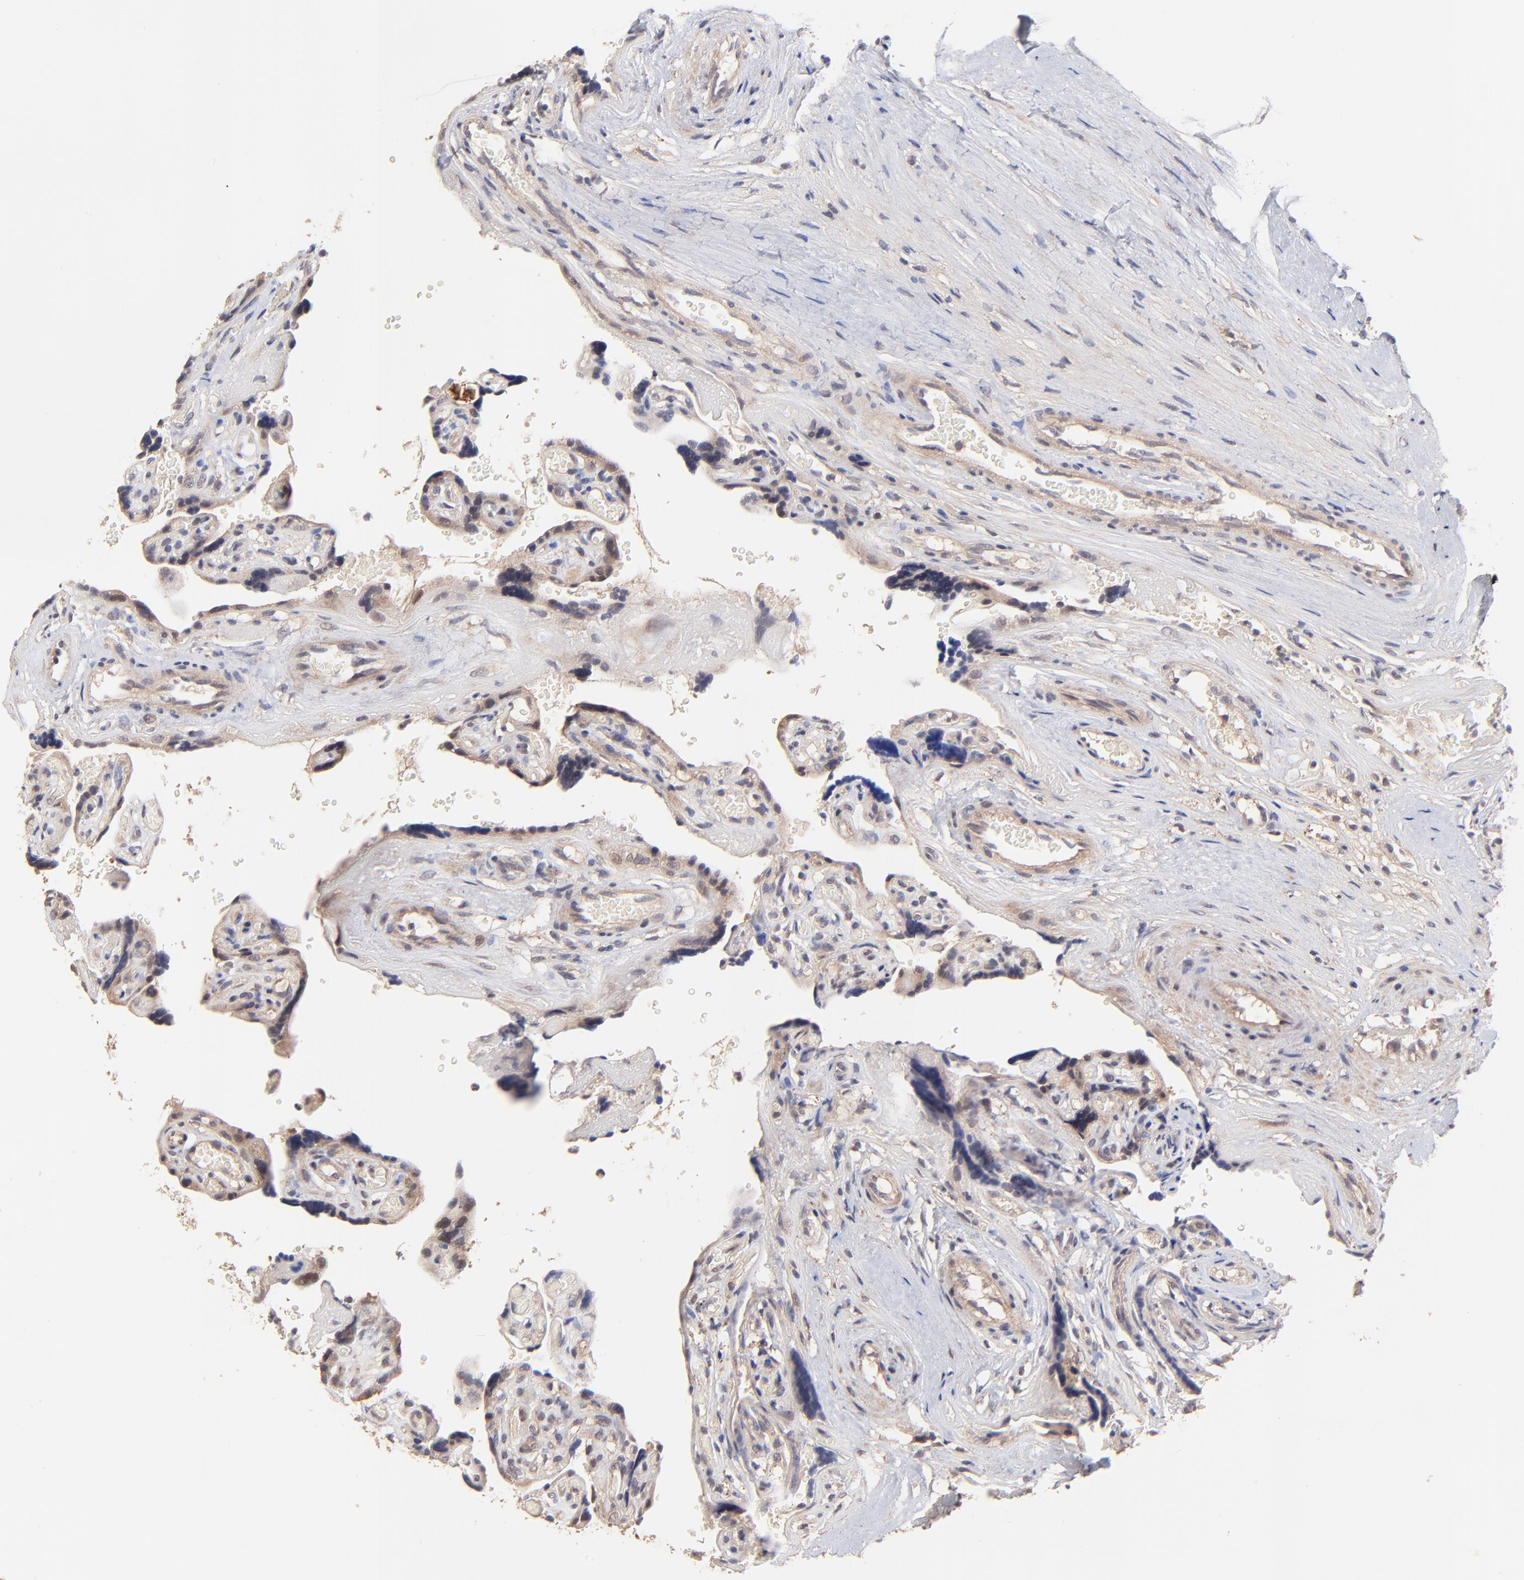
{"staining": {"intensity": "moderate", "quantity": ">75%", "location": "cytoplasmic/membranous"}, "tissue": "placenta", "cell_type": "Decidual cells", "image_type": "normal", "snomed": [{"axis": "morphology", "description": "Normal tissue, NOS"}, {"axis": "topography", "description": "Placenta"}], "caption": "Immunohistochemistry (IHC) (DAB) staining of unremarkable human placenta exhibits moderate cytoplasmic/membranous protein positivity in approximately >75% of decidual cells. (IHC, brightfield microscopy, high magnification).", "gene": "BAIAP2L2", "patient": {"sex": "female", "age": 30}}